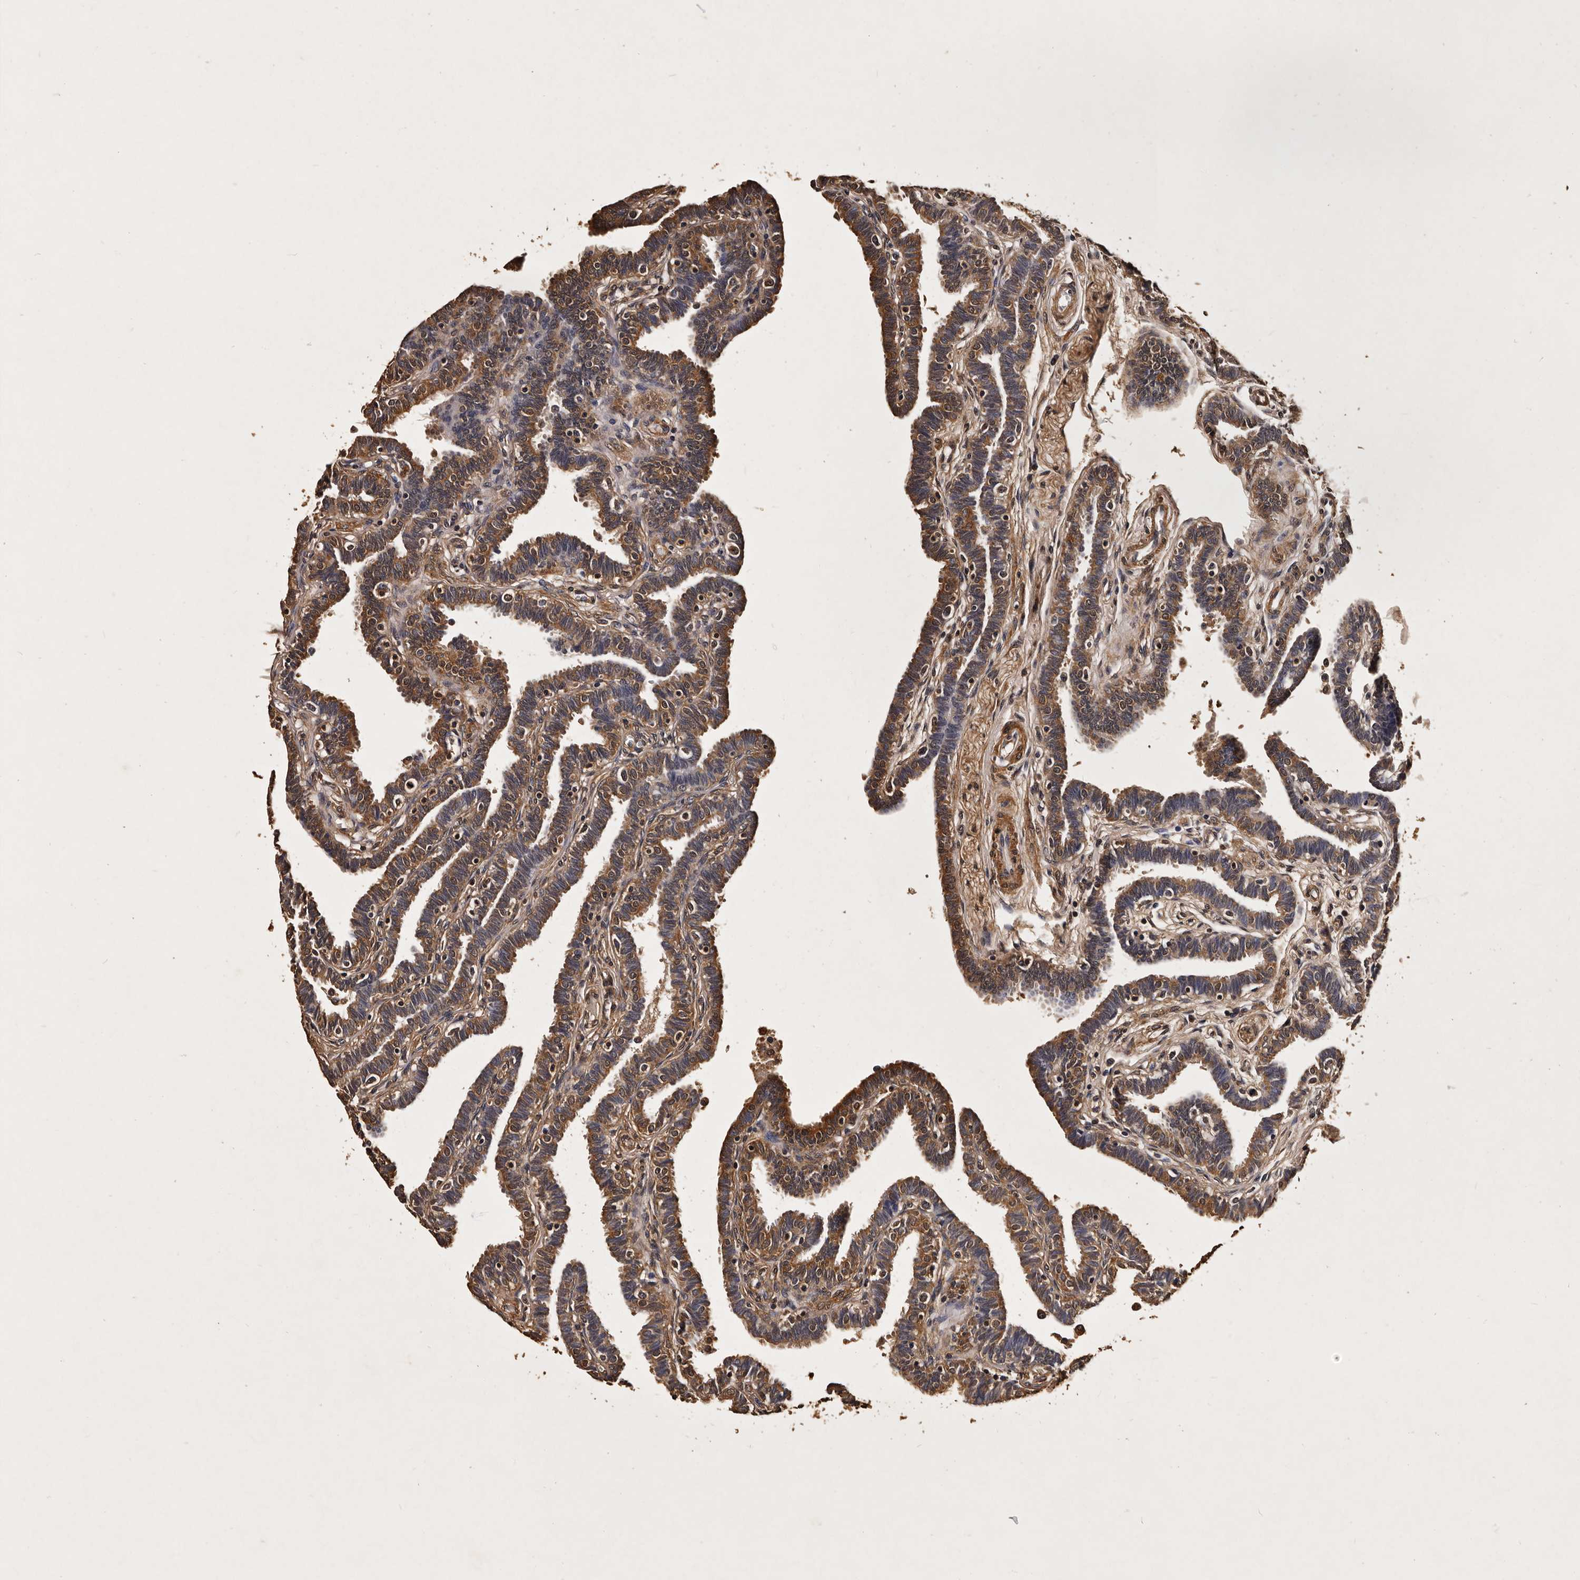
{"staining": {"intensity": "moderate", "quantity": ">75%", "location": "cytoplasmic/membranous"}, "tissue": "fallopian tube", "cell_type": "Glandular cells", "image_type": "normal", "snomed": [{"axis": "morphology", "description": "Normal tissue, NOS"}, {"axis": "topography", "description": "Fallopian tube"}, {"axis": "topography", "description": "Ovary"}], "caption": "Immunohistochemistry photomicrograph of normal fallopian tube: fallopian tube stained using IHC exhibits medium levels of moderate protein expression localized specifically in the cytoplasmic/membranous of glandular cells, appearing as a cytoplasmic/membranous brown color.", "gene": "PARS2", "patient": {"sex": "female", "age": 23}}